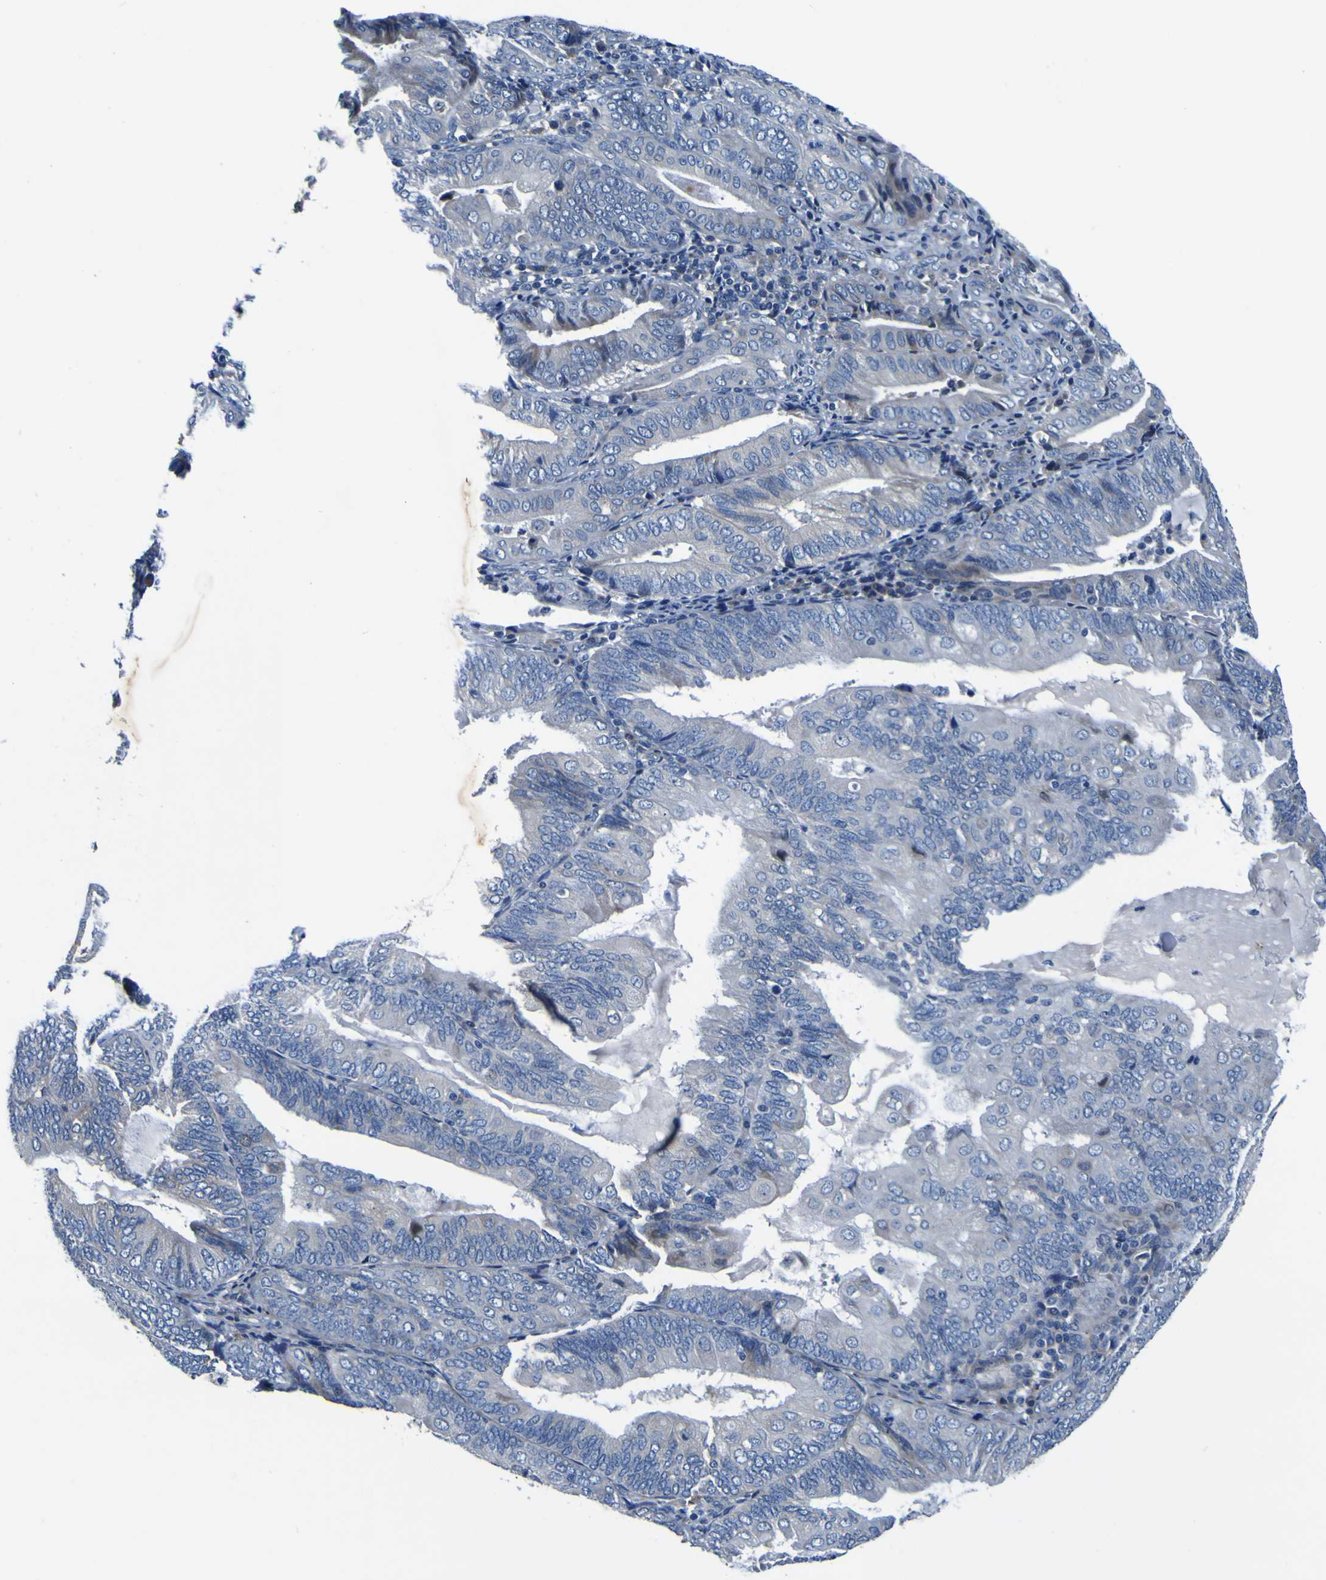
{"staining": {"intensity": "negative", "quantity": "none", "location": "none"}, "tissue": "endometrial cancer", "cell_type": "Tumor cells", "image_type": "cancer", "snomed": [{"axis": "morphology", "description": "Adenocarcinoma, NOS"}, {"axis": "topography", "description": "Endometrium"}], "caption": "Immunohistochemical staining of human endometrial cancer displays no significant staining in tumor cells. (DAB (3,3'-diaminobenzidine) IHC, high magnification).", "gene": "AGAP3", "patient": {"sex": "female", "age": 81}}